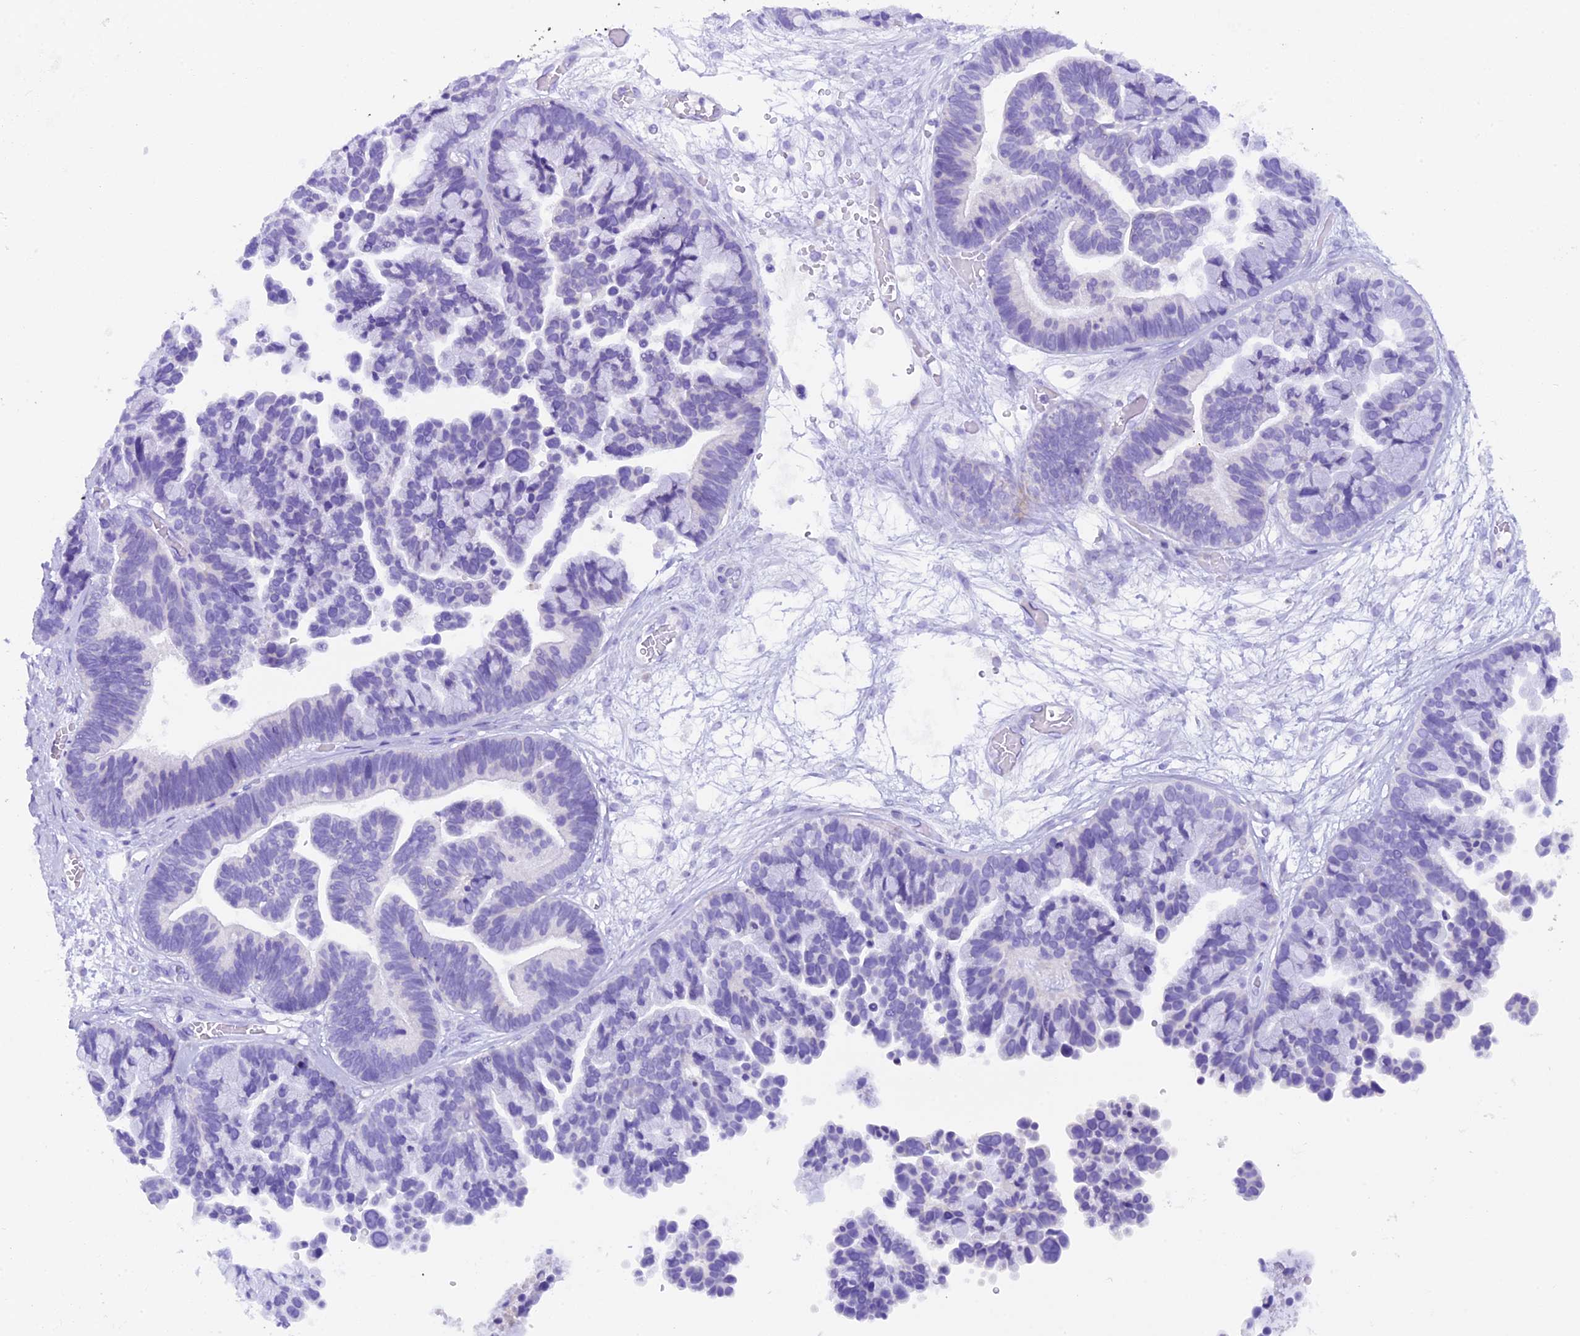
{"staining": {"intensity": "negative", "quantity": "none", "location": "none"}, "tissue": "ovarian cancer", "cell_type": "Tumor cells", "image_type": "cancer", "snomed": [{"axis": "morphology", "description": "Cystadenocarcinoma, serous, NOS"}, {"axis": "topography", "description": "Ovary"}], "caption": "DAB (3,3'-diaminobenzidine) immunohistochemical staining of human ovarian cancer (serous cystadenocarcinoma) displays no significant positivity in tumor cells. (DAB IHC visualized using brightfield microscopy, high magnification).", "gene": "RTTN", "patient": {"sex": "female", "age": 56}}